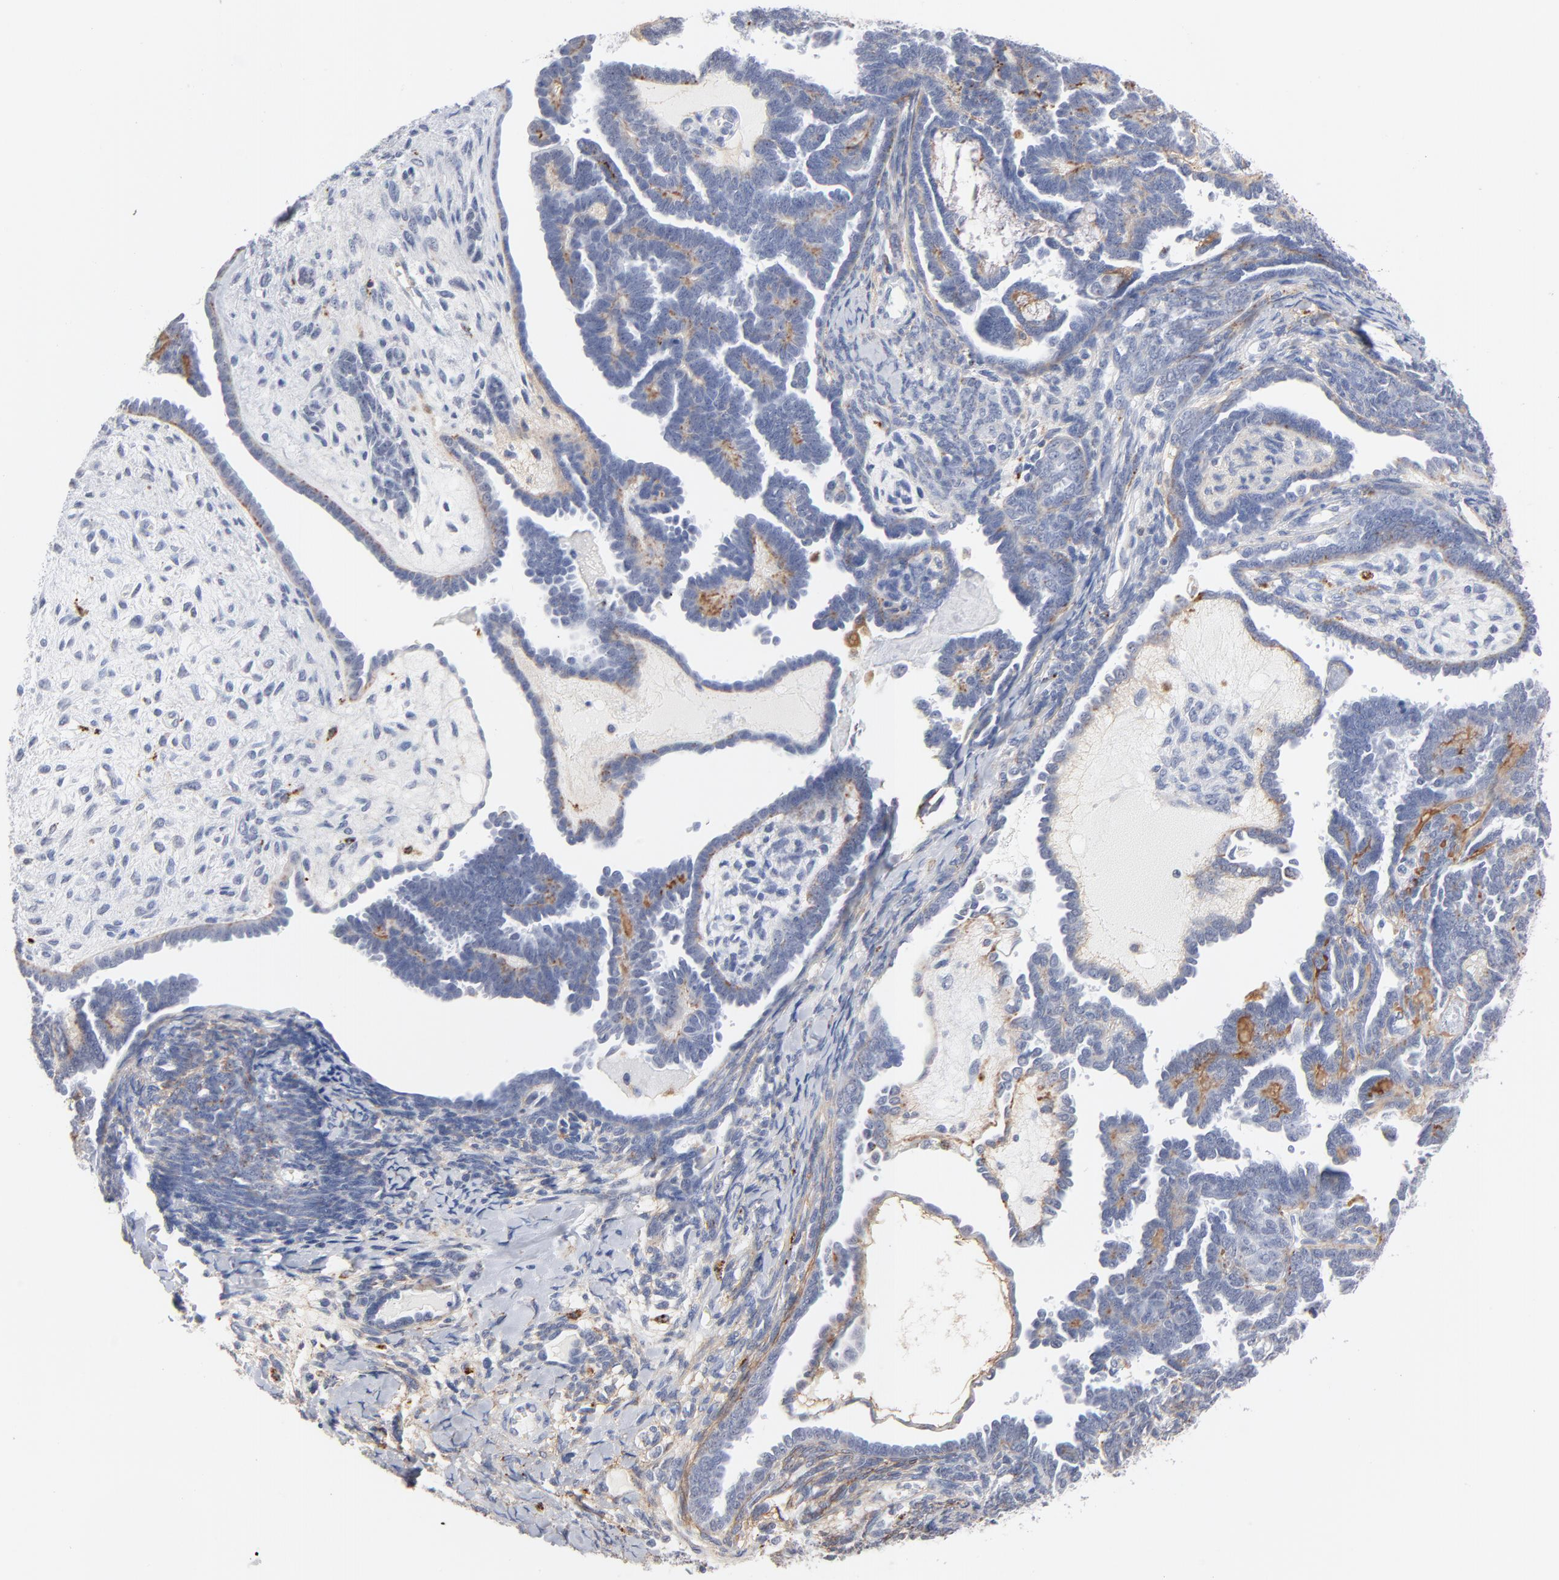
{"staining": {"intensity": "weak", "quantity": "25%-75%", "location": "cytoplasmic/membranous"}, "tissue": "endometrial cancer", "cell_type": "Tumor cells", "image_type": "cancer", "snomed": [{"axis": "morphology", "description": "Neoplasm, malignant, NOS"}, {"axis": "topography", "description": "Endometrium"}], "caption": "Tumor cells exhibit weak cytoplasmic/membranous staining in approximately 25%-75% of cells in malignant neoplasm (endometrial). The staining was performed using DAB, with brown indicating positive protein expression. Nuclei are stained blue with hematoxylin.", "gene": "LTBP2", "patient": {"sex": "female", "age": 74}}